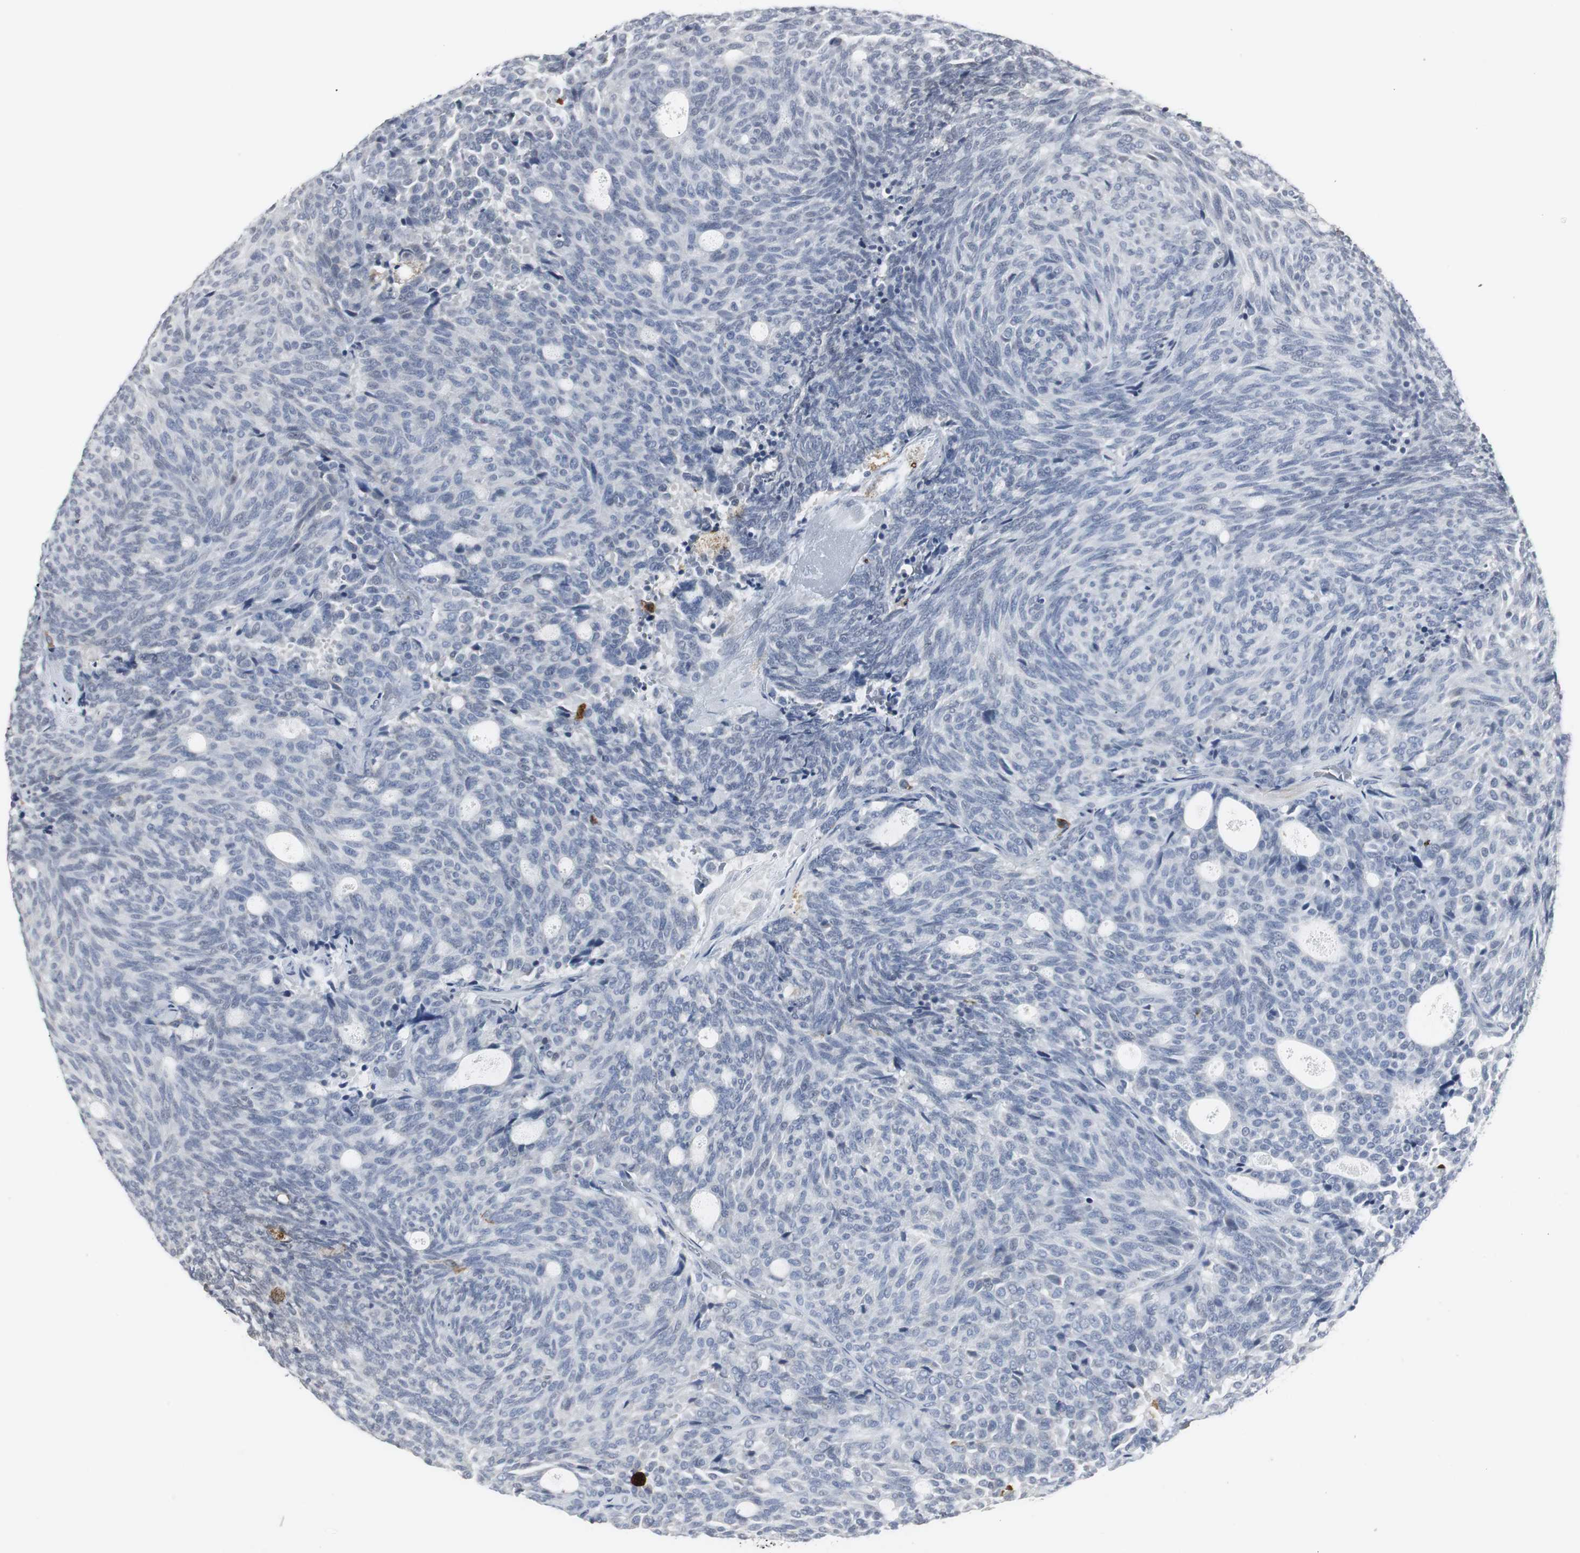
{"staining": {"intensity": "negative", "quantity": "none", "location": "none"}, "tissue": "carcinoid", "cell_type": "Tumor cells", "image_type": "cancer", "snomed": [{"axis": "morphology", "description": "Carcinoid, malignant, NOS"}, {"axis": "topography", "description": "Pancreas"}], "caption": "This is an immunohistochemistry image of carcinoid (malignant). There is no staining in tumor cells.", "gene": "PI15", "patient": {"sex": "female", "age": 54}}